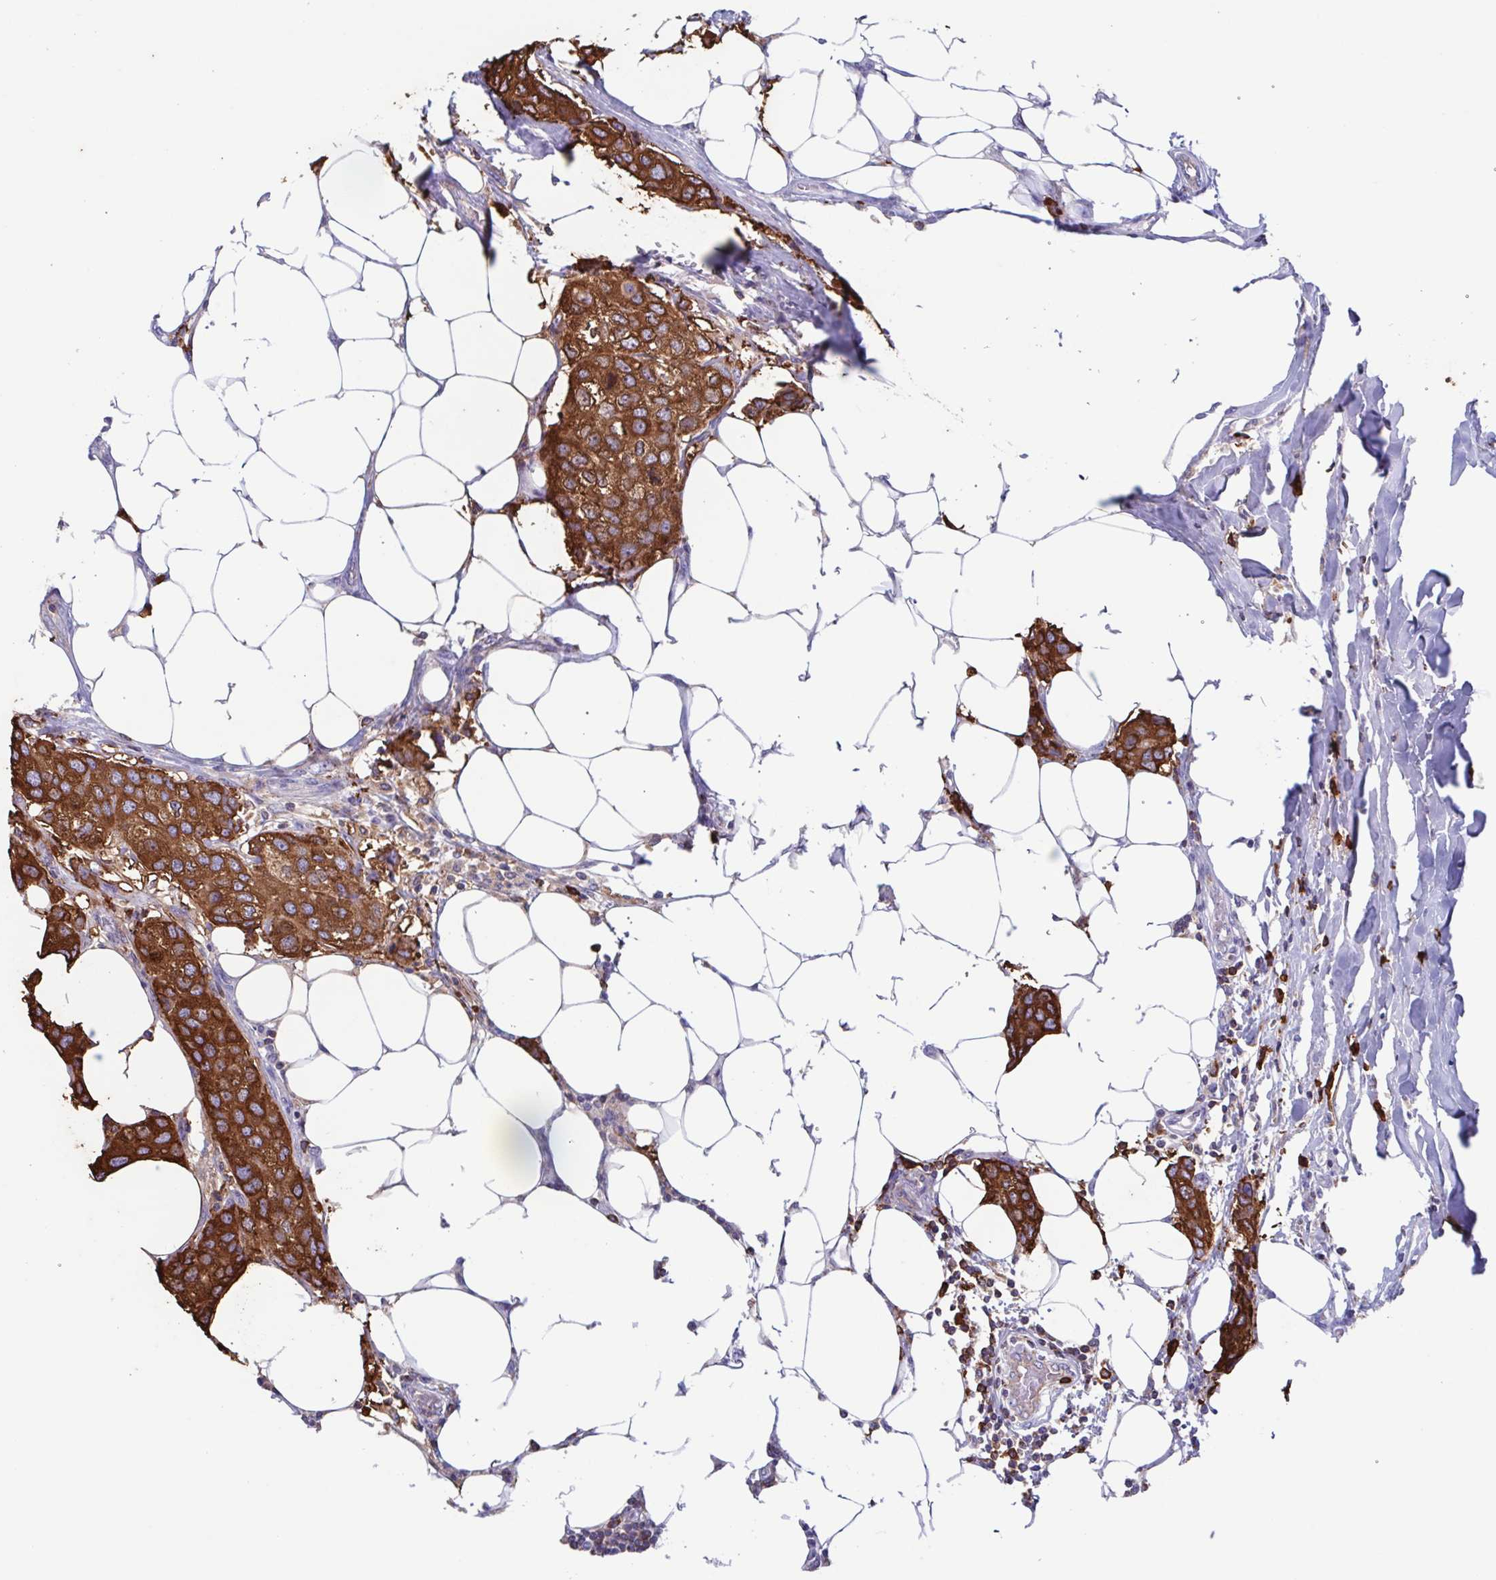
{"staining": {"intensity": "strong", "quantity": ">75%", "location": "cytoplasmic/membranous"}, "tissue": "breast cancer", "cell_type": "Tumor cells", "image_type": "cancer", "snomed": [{"axis": "morphology", "description": "Duct carcinoma"}, {"axis": "topography", "description": "Breast"}], "caption": "Breast cancer was stained to show a protein in brown. There is high levels of strong cytoplasmic/membranous expression in about >75% of tumor cells. The staining was performed using DAB (3,3'-diaminobenzidine), with brown indicating positive protein expression. Nuclei are stained blue with hematoxylin.", "gene": "TPD52", "patient": {"sex": "female", "age": 80}}